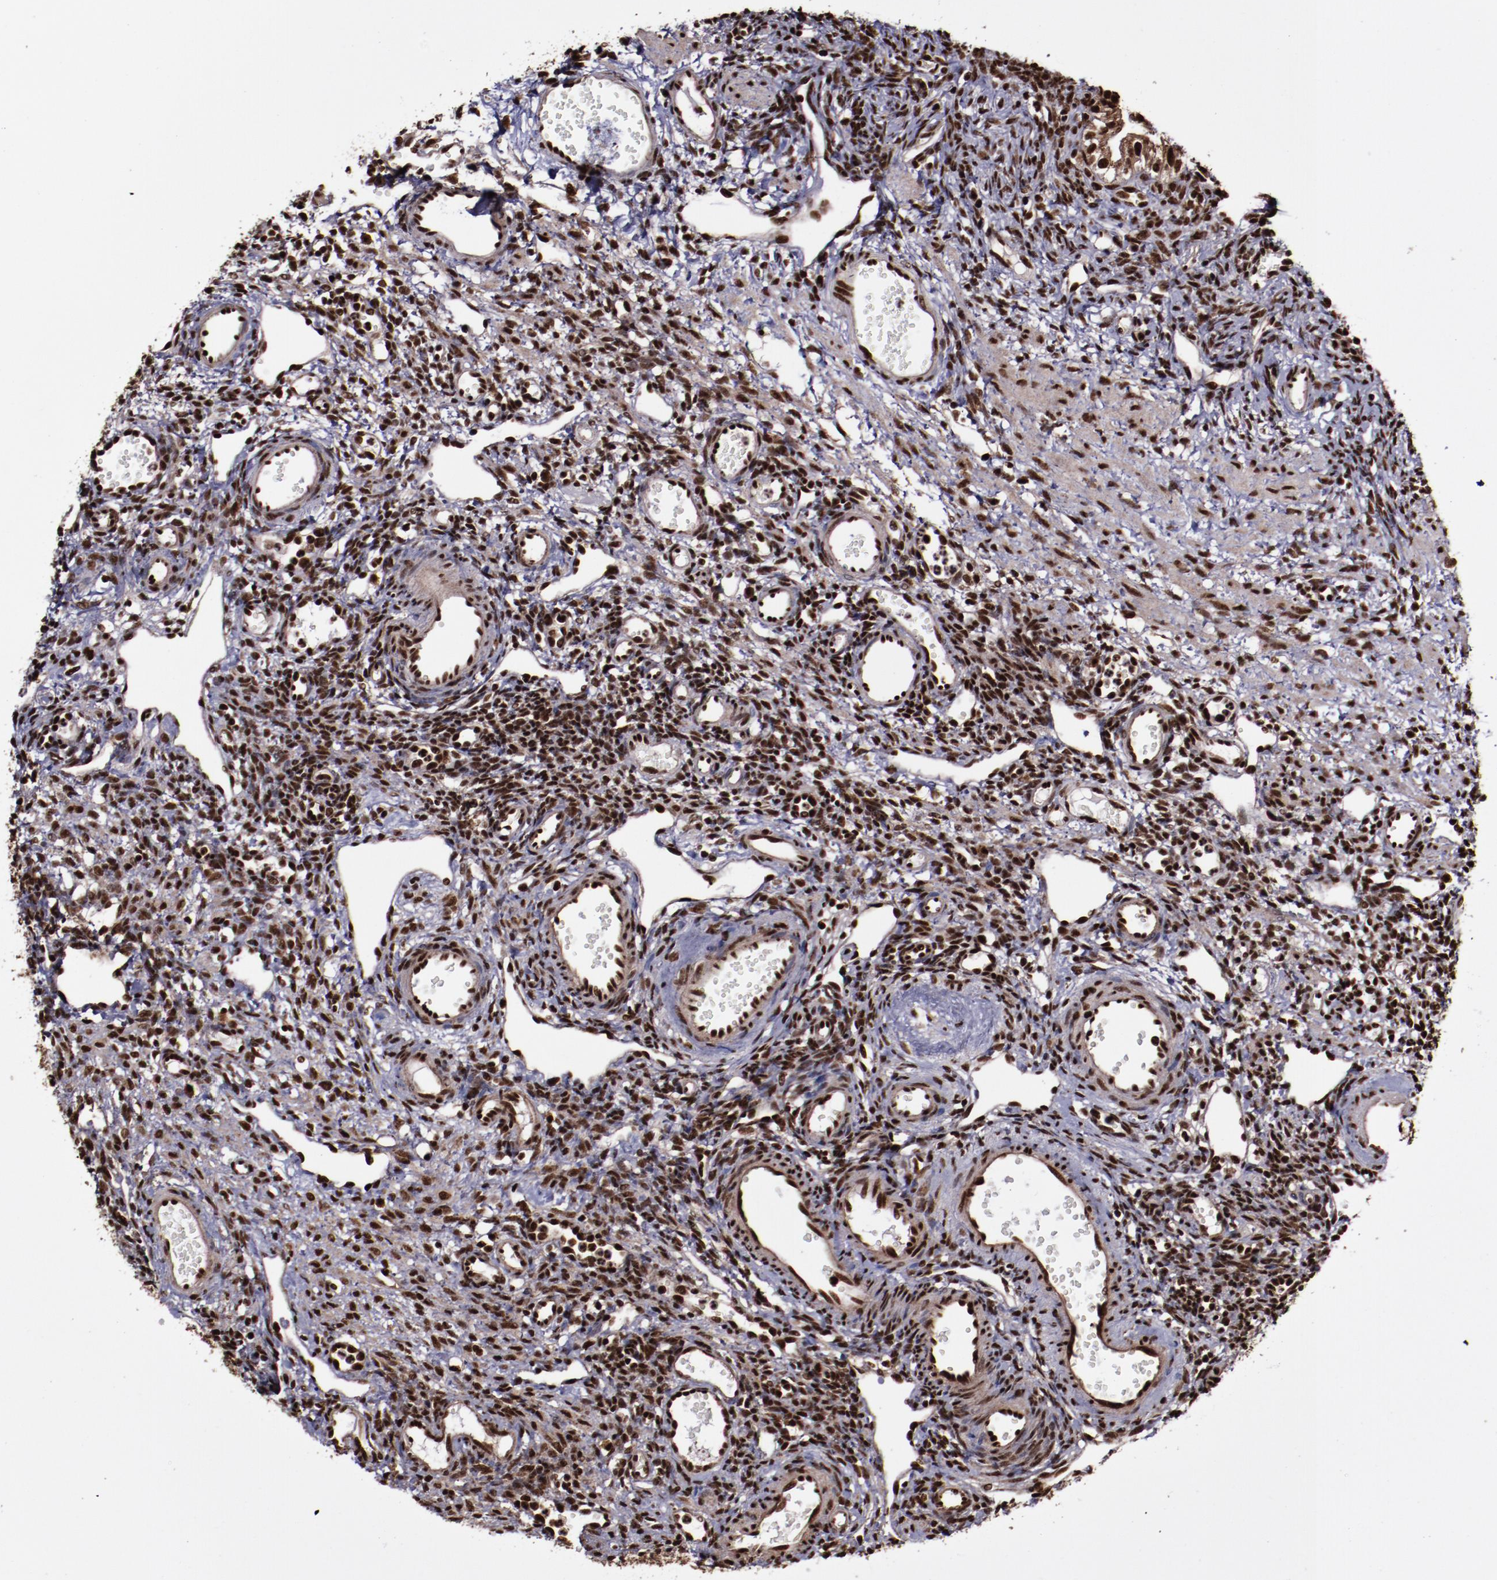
{"staining": {"intensity": "strong", "quantity": ">75%", "location": "nuclear"}, "tissue": "ovary", "cell_type": "Ovarian stroma cells", "image_type": "normal", "snomed": [{"axis": "morphology", "description": "Normal tissue, NOS"}, {"axis": "topography", "description": "Ovary"}], "caption": "Immunohistochemical staining of normal ovary shows >75% levels of strong nuclear protein expression in about >75% of ovarian stroma cells. (IHC, brightfield microscopy, high magnification).", "gene": "SNW1", "patient": {"sex": "female", "age": 33}}